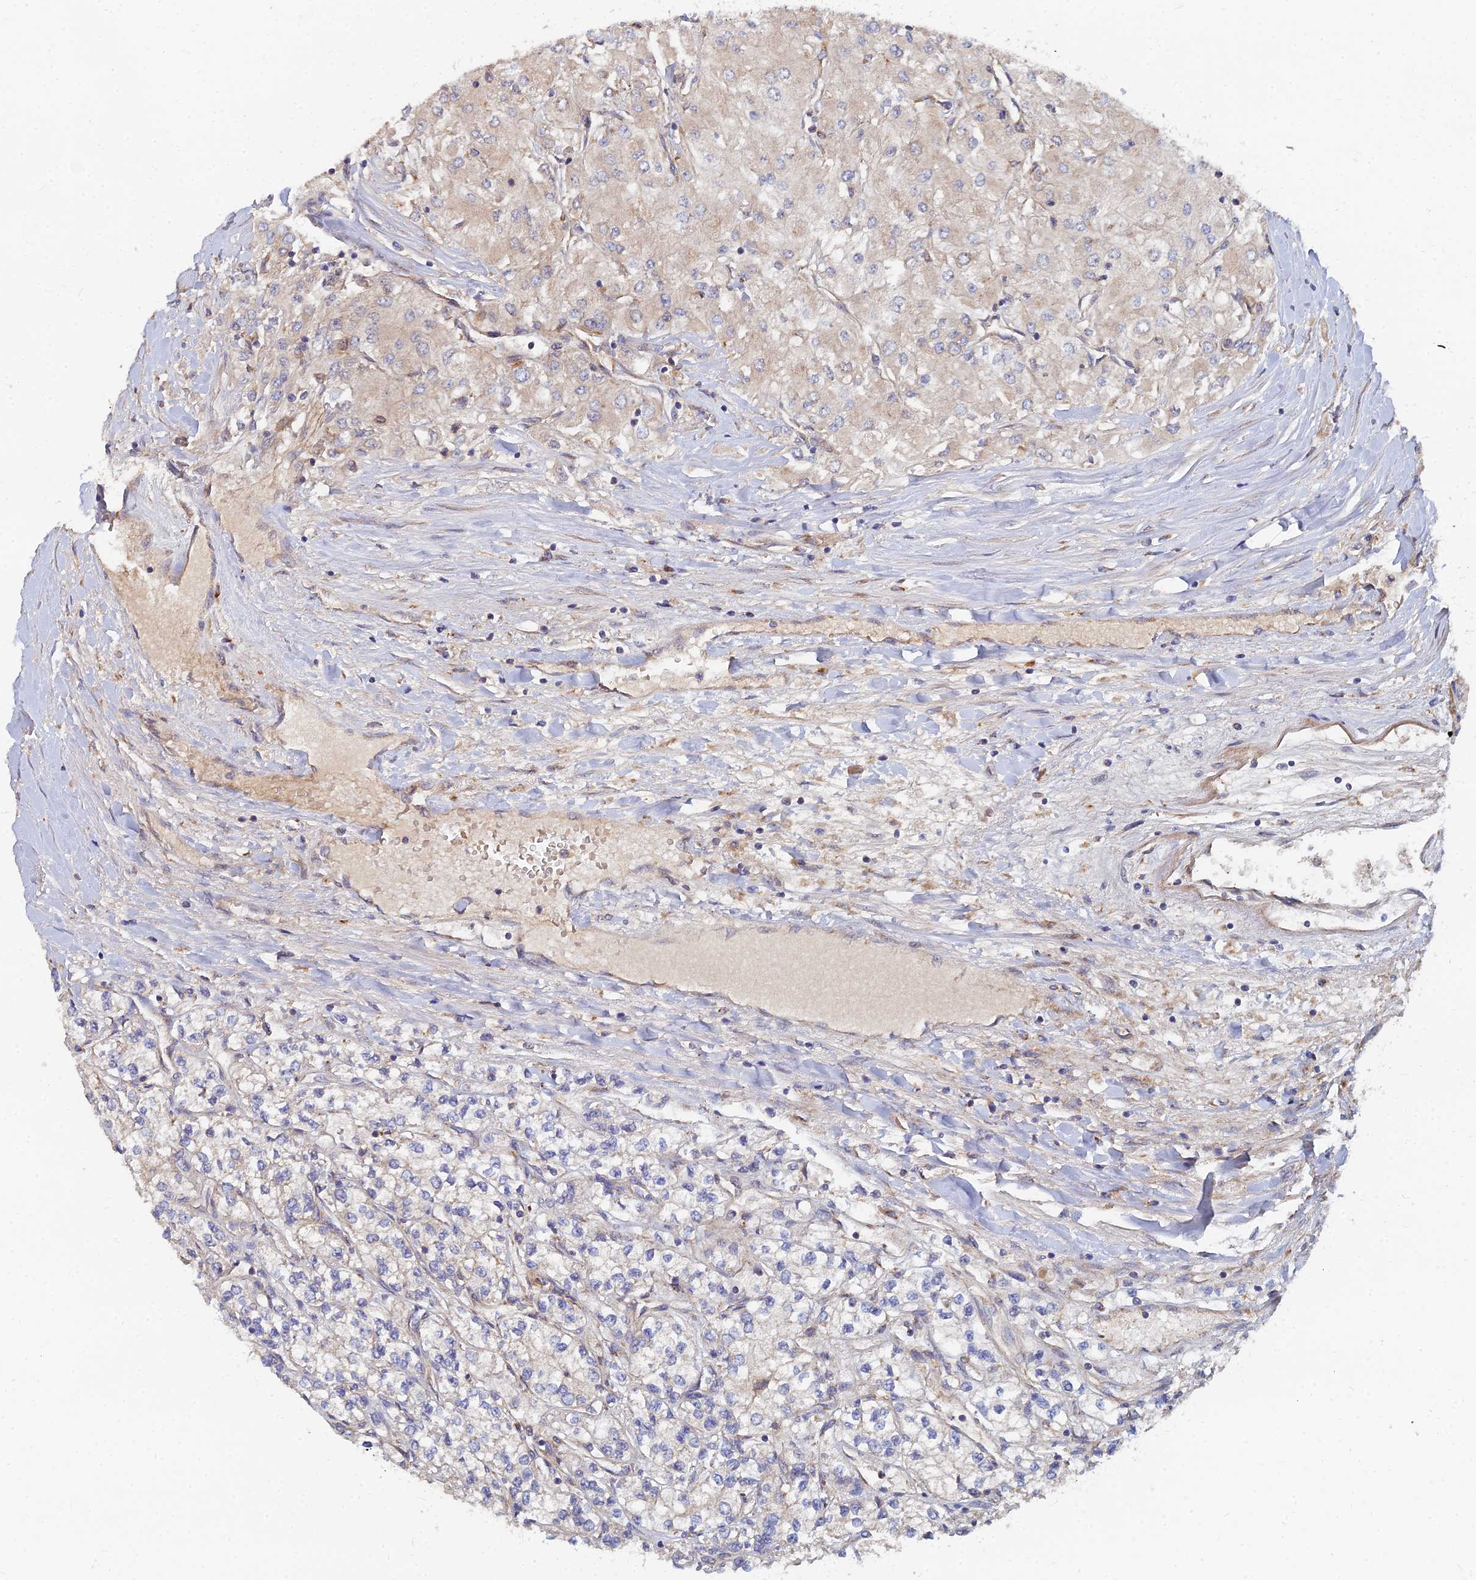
{"staining": {"intensity": "weak", "quantity": "<25%", "location": "cytoplasmic/membranous"}, "tissue": "renal cancer", "cell_type": "Tumor cells", "image_type": "cancer", "snomed": [{"axis": "morphology", "description": "Adenocarcinoma, NOS"}, {"axis": "topography", "description": "Kidney"}], "caption": "This is an immunohistochemistry histopathology image of adenocarcinoma (renal). There is no staining in tumor cells.", "gene": "CCZ1", "patient": {"sex": "male", "age": 80}}